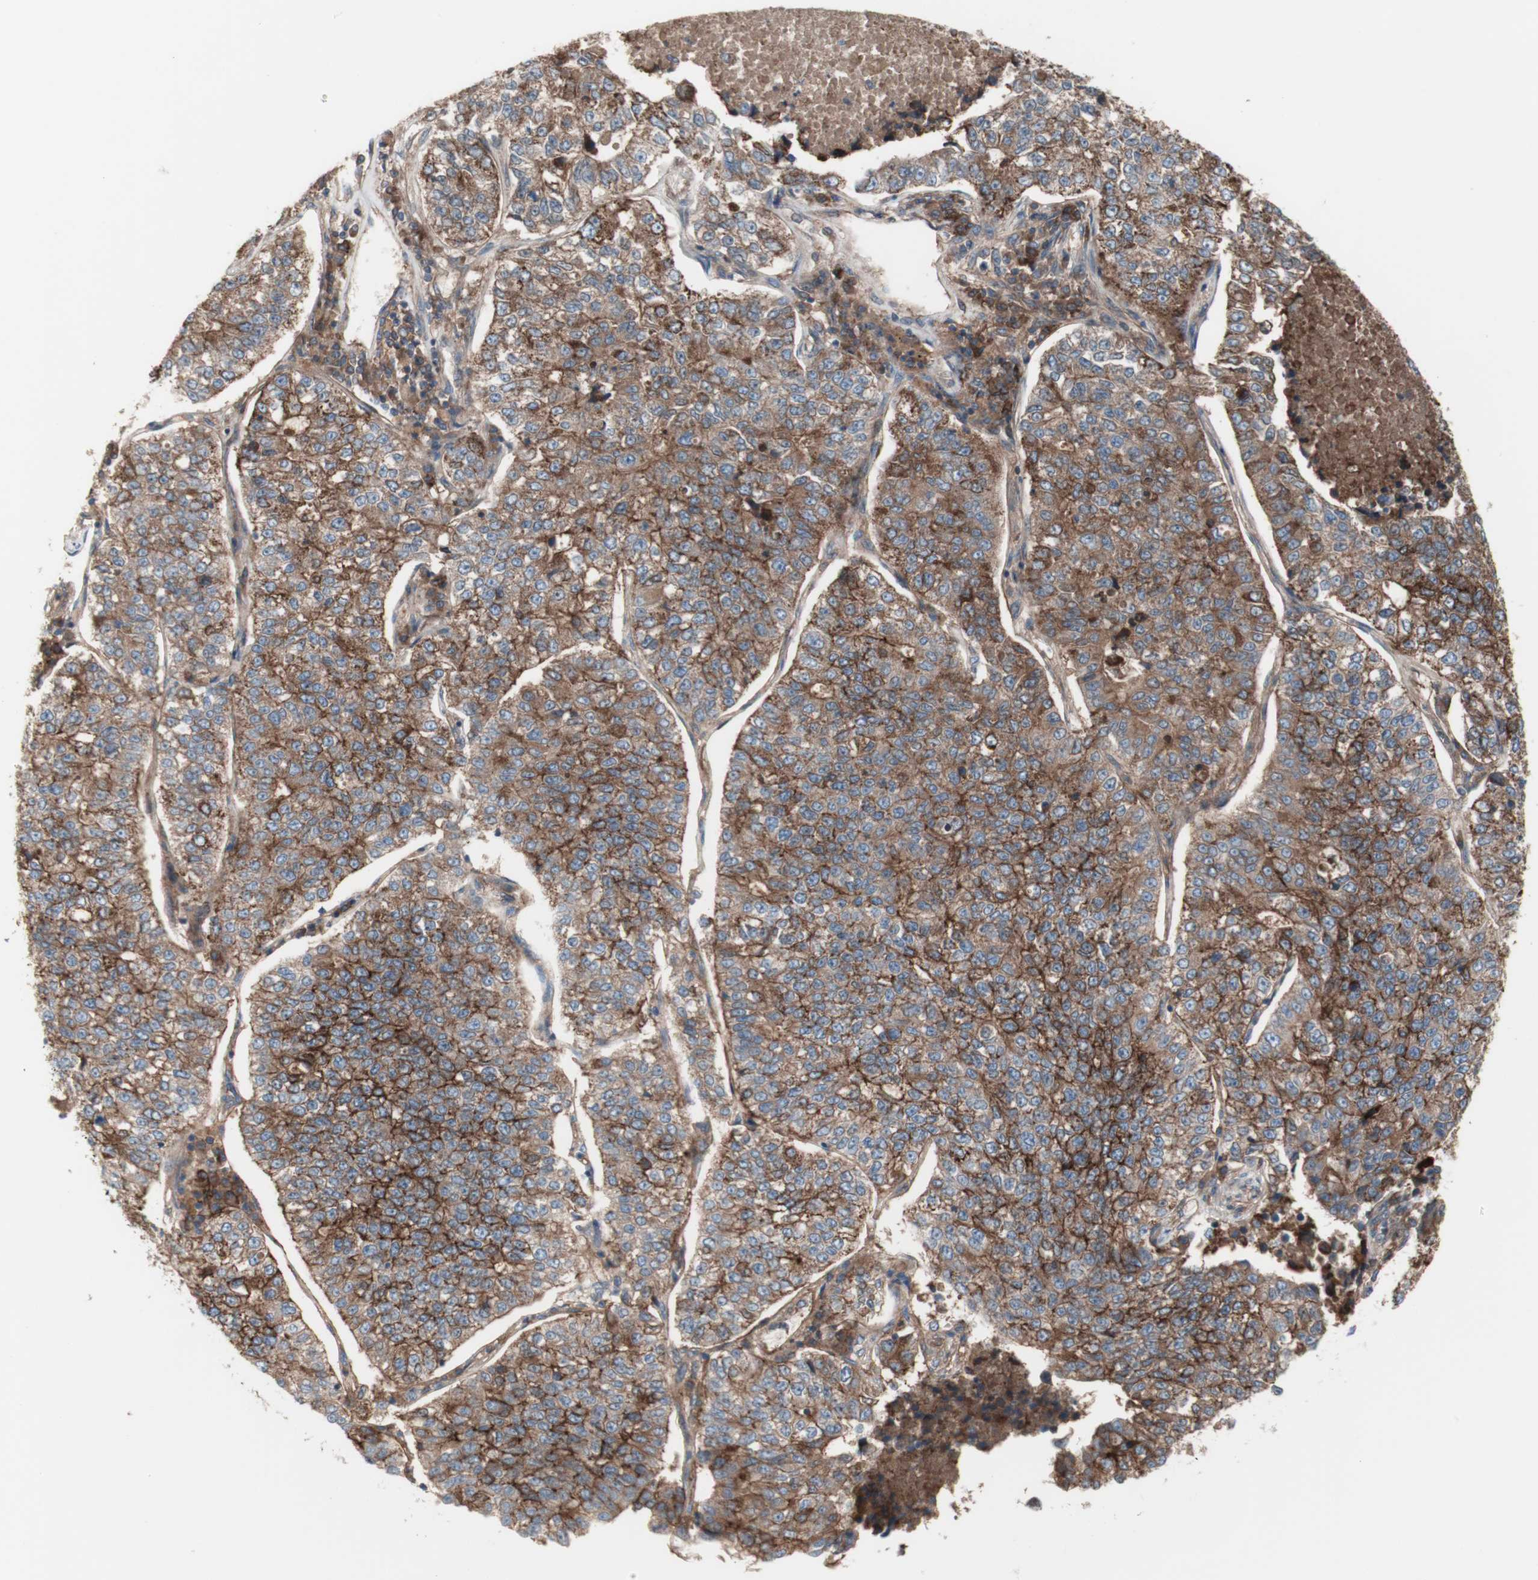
{"staining": {"intensity": "moderate", "quantity": ">75%", "location": "cytoplasmic/membranous"}, "tissue": "lung cancer", "cell_type": "Tumor cells", "image_type": "cancer", "snomed": [{"axis": "morphology", "description": "Adenocarcinoma, NOS"}, {"axis": "topography", "description": "Lung"}], "caption": "Immunohistochemical staining of adenocarcinoma (lung) exhibits medium levels of moderate cytoplasmic/membranous protein staining in about >75% of tumor cells.", "gene": "CD46", "patient": {"sex": "male", "age": 49}}